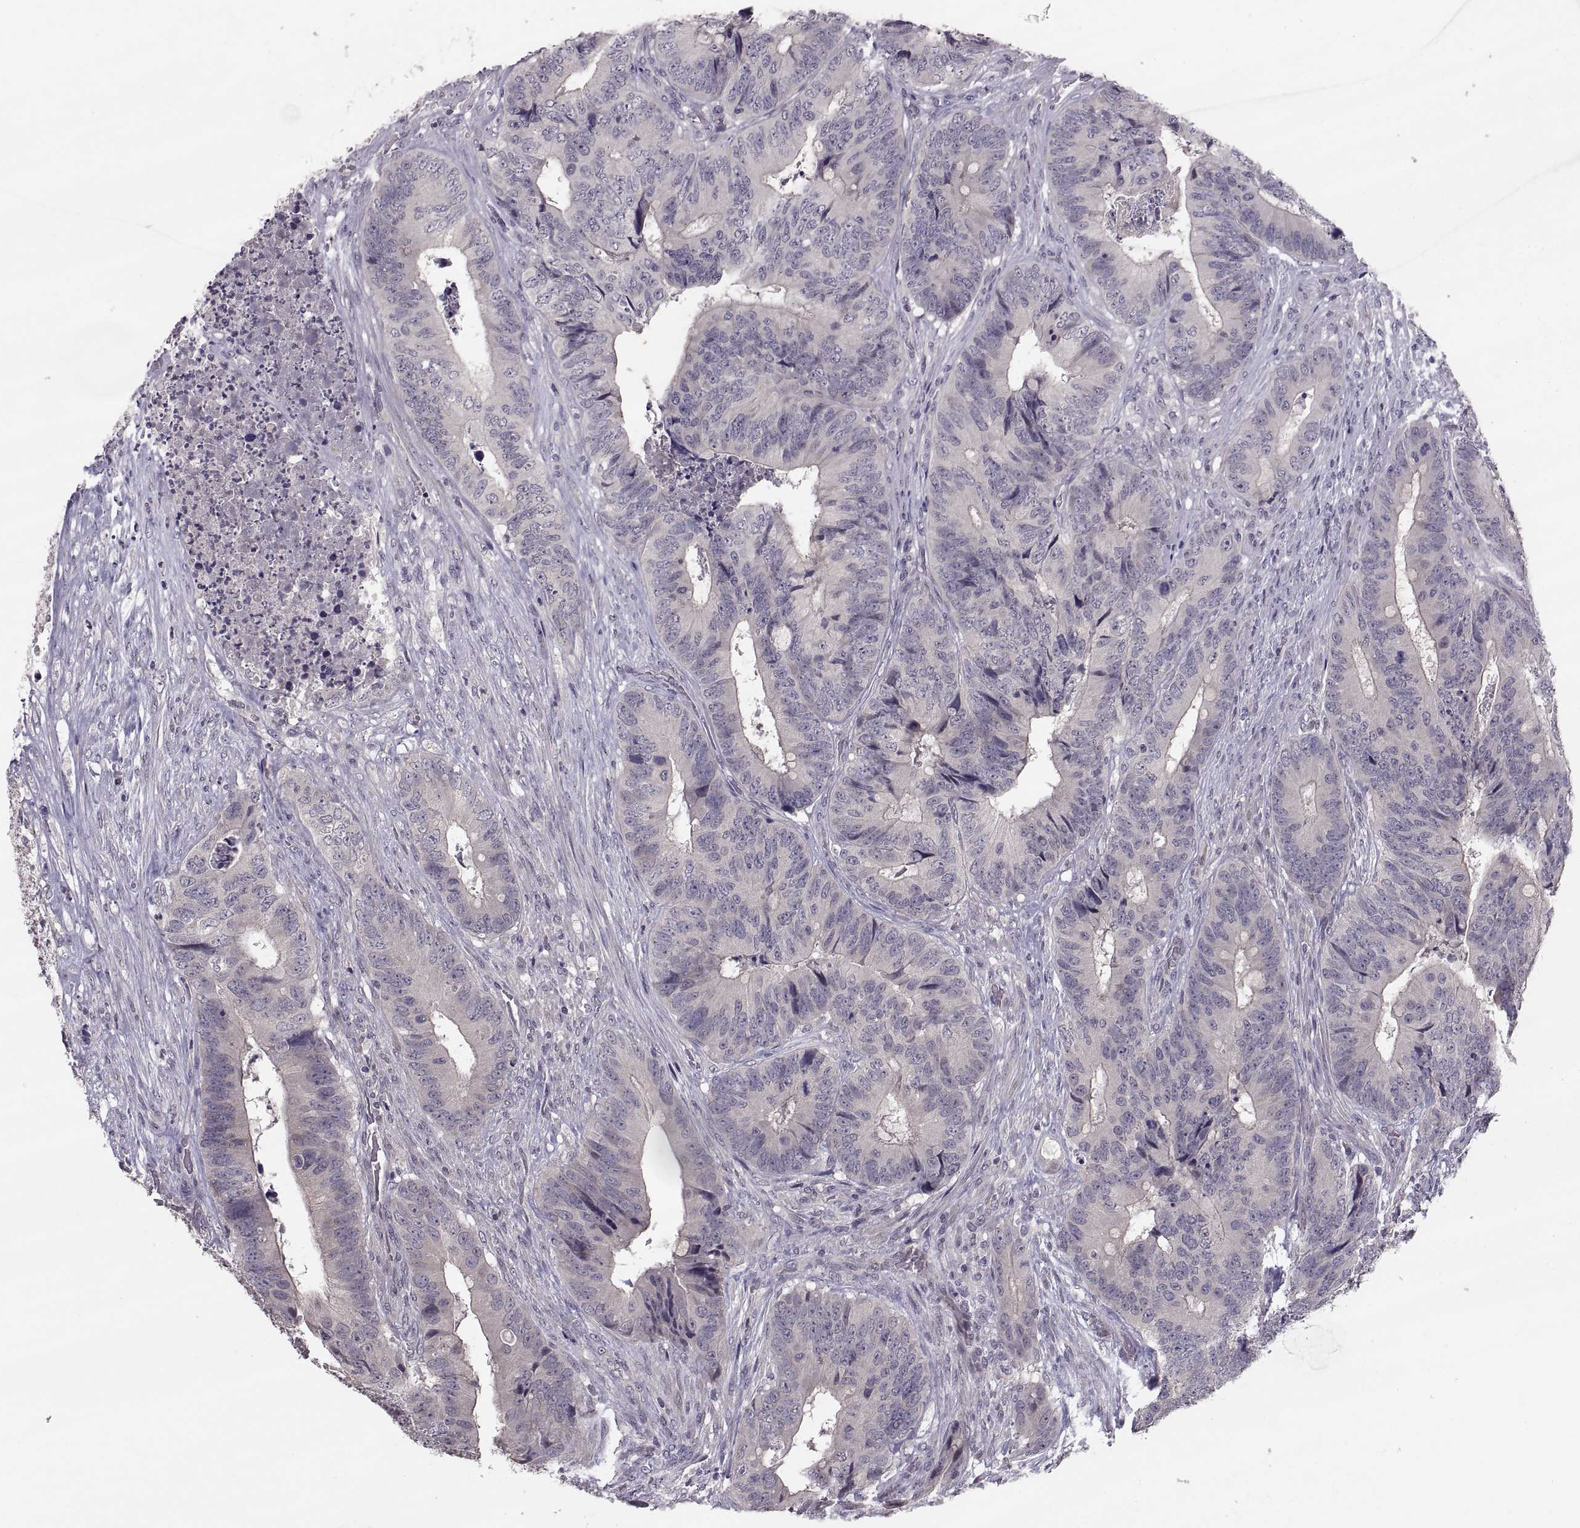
{"staining": {"intensity": "negative", "quantity": "none", "location": "none"}, "tissue": "colorectal cancer", "cell_type": "Tumor cells", "image_type": "cancer", "snomed": [{"axis": "morphology", "description": "Adenocarcinoma, NOS"}, {"axis": "topography", "description": "Colon"}], "caption": "IHC of colorectal cancer demonstrates no staining in tumor cells.", "gene": "PAX2", "patient": {"sex": "male", "age": 84}}